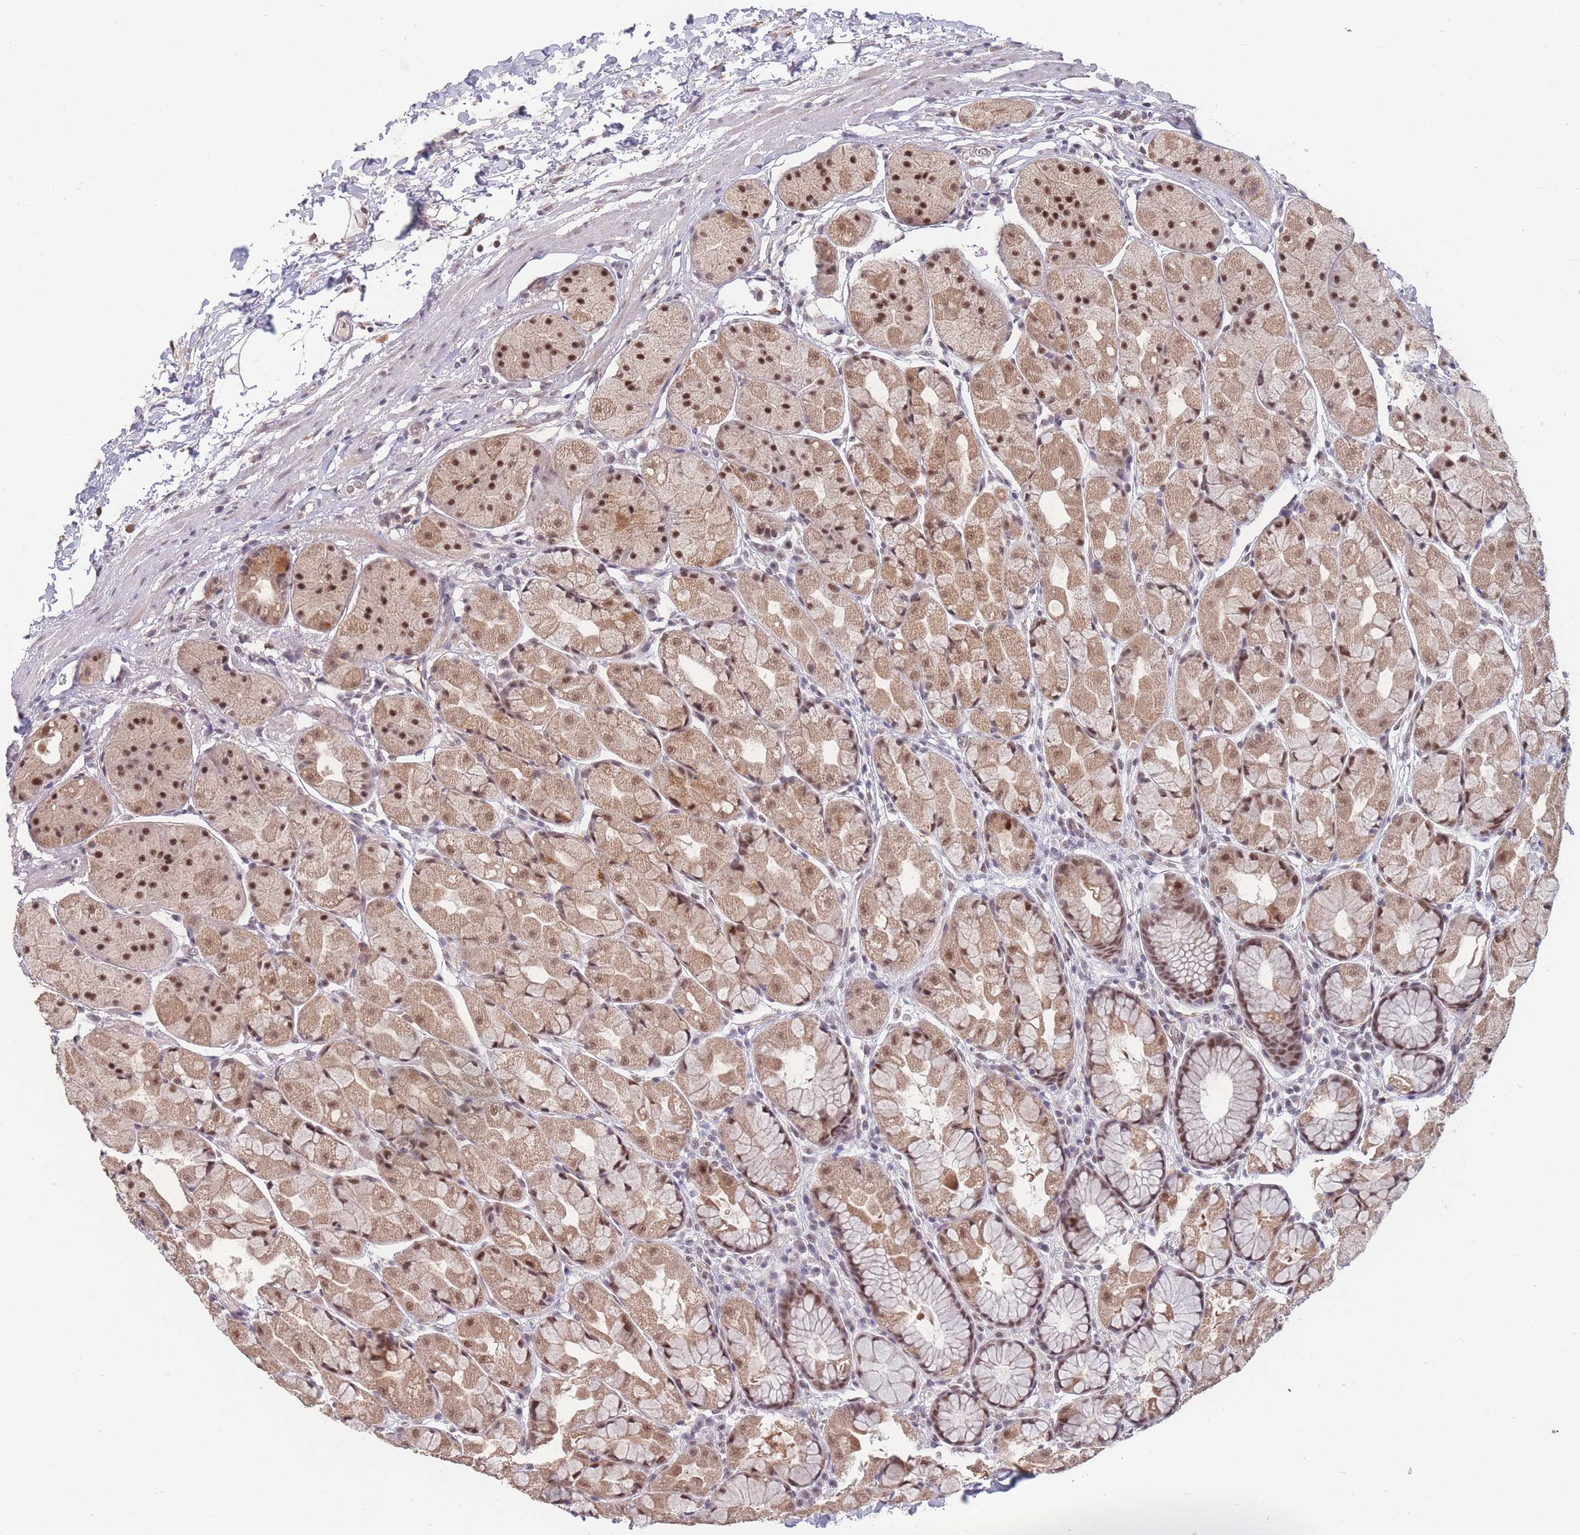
{"staining": {"intensity": "strong", "quantity": ">75%", "location": "cytoplasmic/membranous,nuclear"}, "tissue": "stomach", "cell_type": "Glandular cells", "image_type": "normal", "snomed": [{"axis": "morphology", "description": "Normal tissue, NOS"}, {"axis": "topography", "description": "Stomach"}], "caption": "The histopathology image demonstrates immunohistochemical staining of benign stomach. There is strong cytoplasmic/membranous,nuclear positivity is present in approximately >75% of glandular cells. (IHC, brightfield microscopy, high magnification).", "gene": "SNRPA1", "patient": {"sex": "male", "age": 57}}